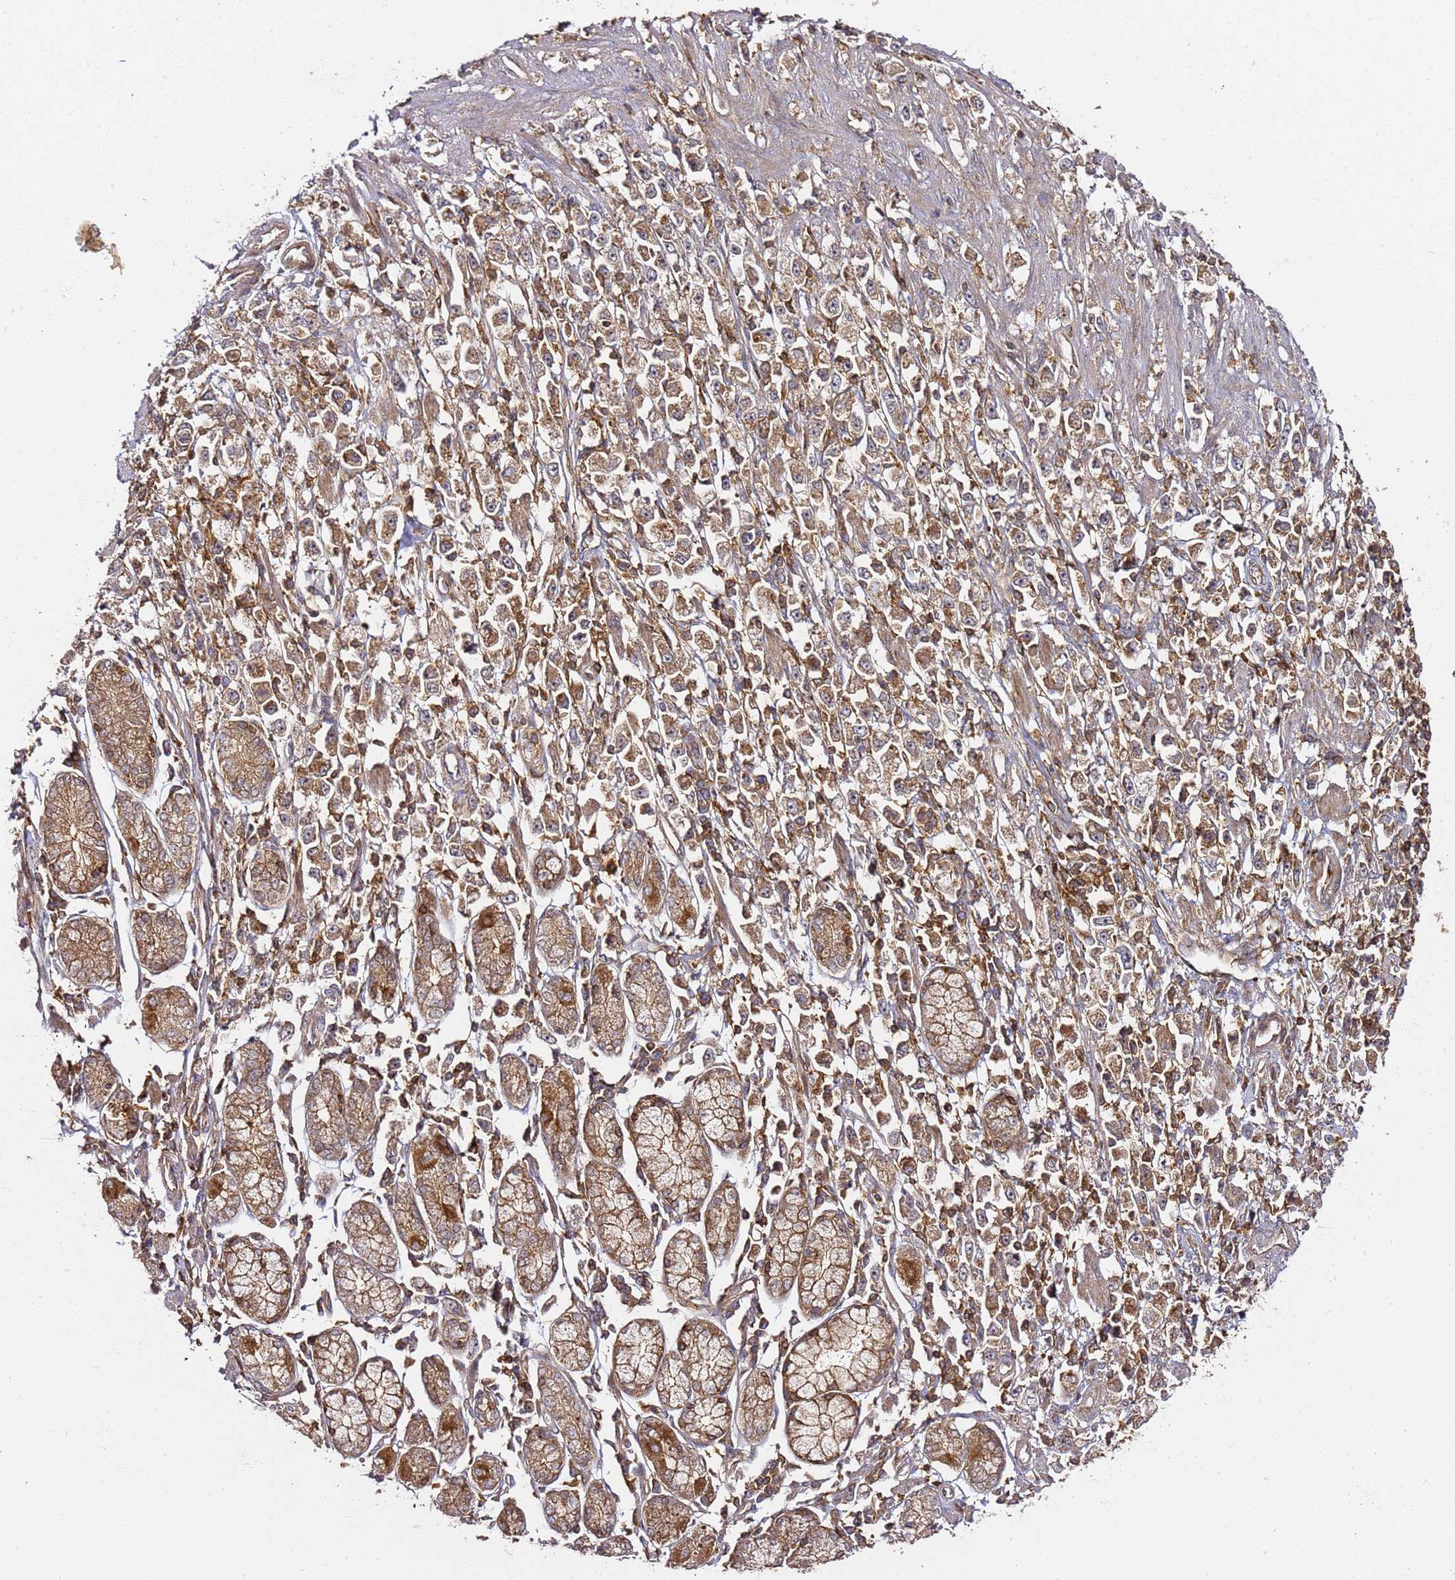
{"staining": {"intensity": "moderate", "quantity": ">75%", "location": "cytoplasmic/membranous"}, "tissue": "stomach cancer", "cell_type": "Tumor cells", "image_type": "cancer", "snomed": [{"axis": "morphology", "description": "Adenocarcinoma, NOS"}, {"axis": "topography", "description": "Stomach"}], "caption": "A brown stain highlights moderate cytoplasmic/membranous staining of a protein in human stomach adenocarcinoma tumor cells.", "gene": "PRMT7", "patient": {"sex": "female", "age": 59}}